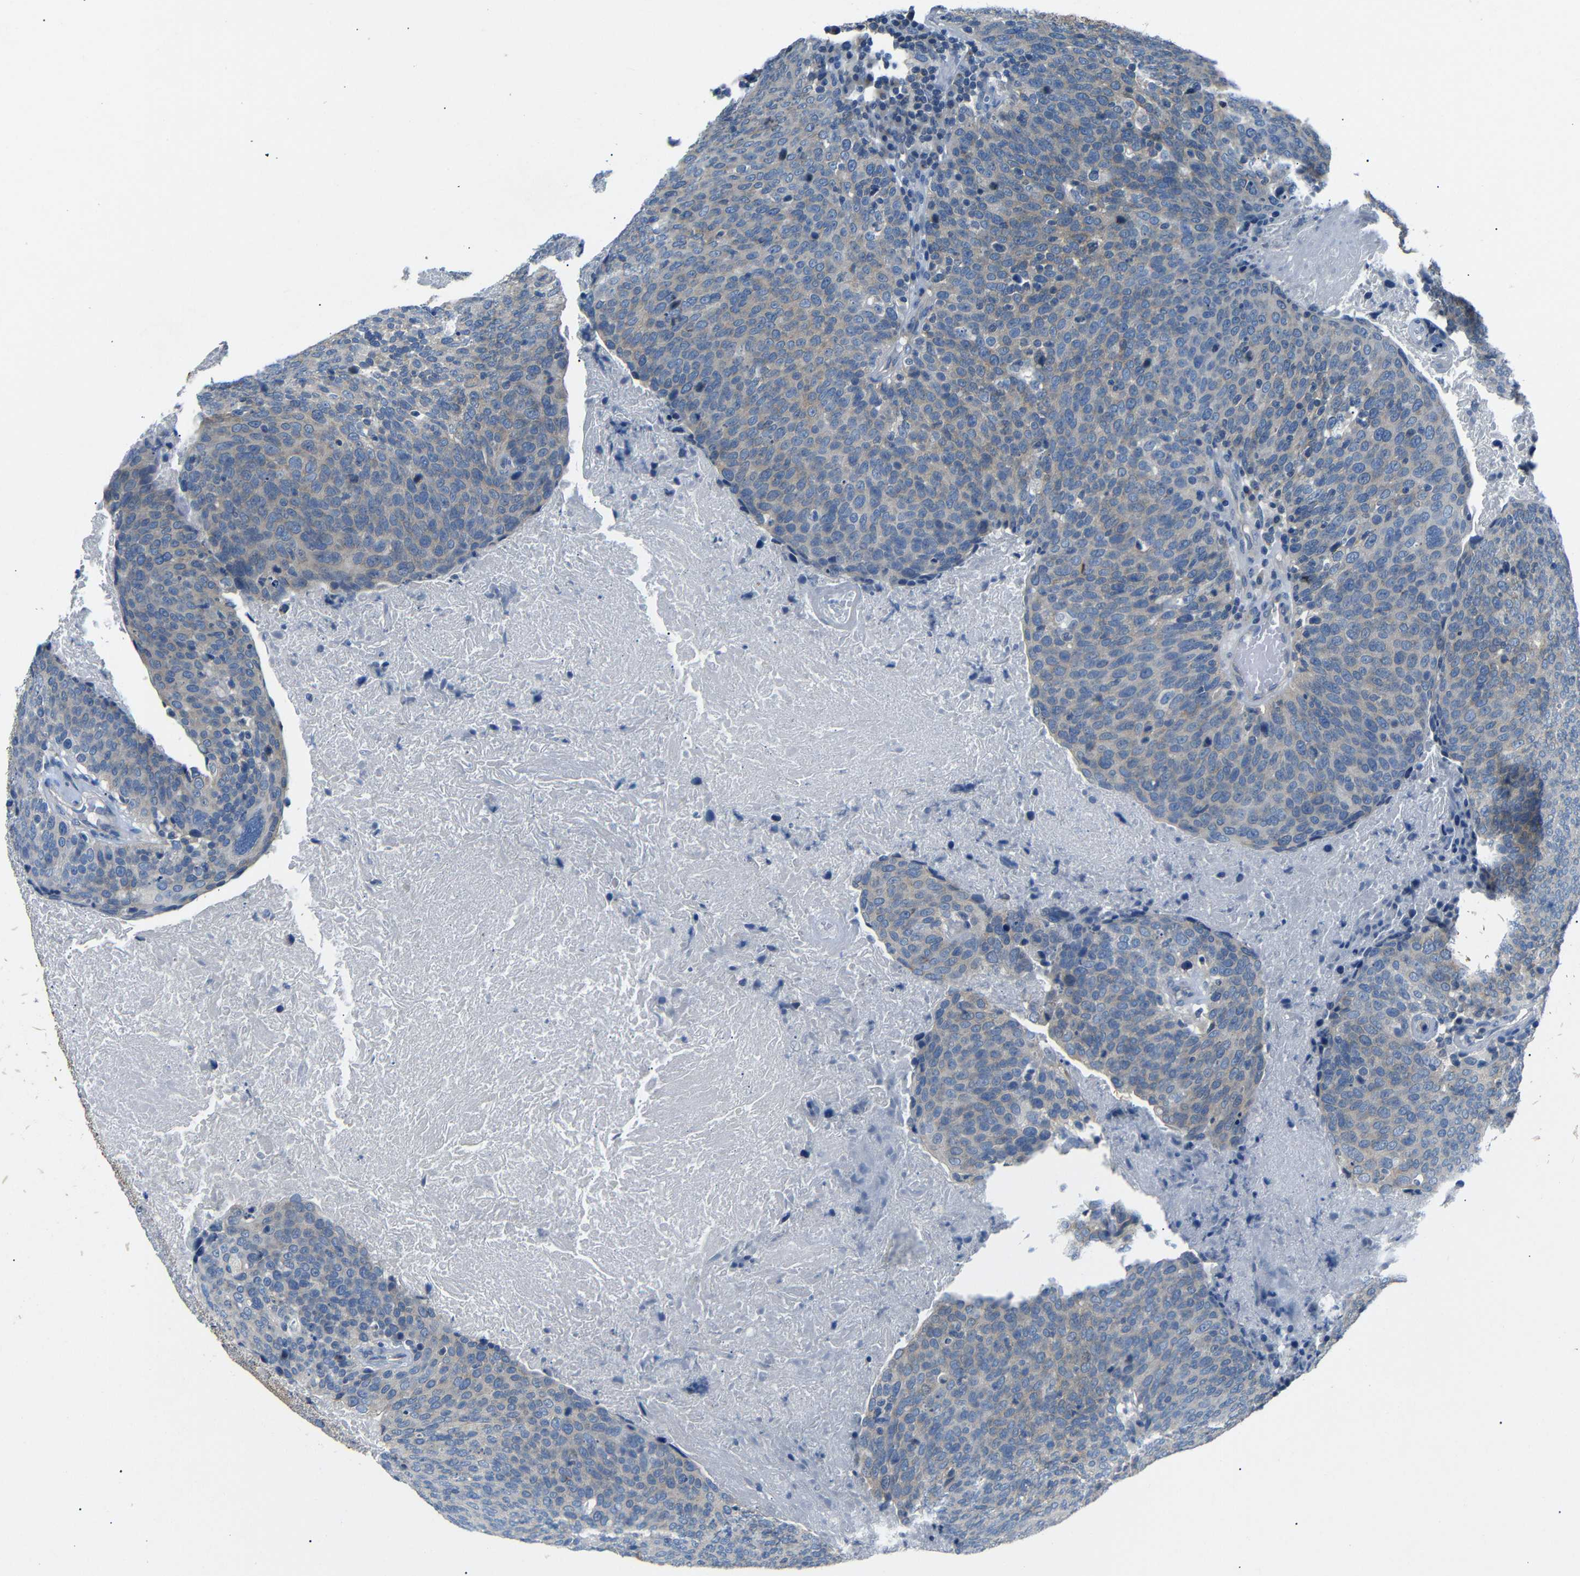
{"staining": {"intensity": "weak", "quantity": ">75%", "location": "cytoplasmic/membranous"}, "tissue": "head and neck cancer", "cell_type": "Tumor cells", "image_type": "cancer", "snomed": [{"axis": "morphology", "description": "Squamous cell carcinoma, NOS"}, {"axis": "morphology", "description": "Squamous cell carcinoma, metastatic, NOS"}, {"axis": "topography", "description": "Lymph node"}, {"axis": "topography", "description": "Head-Neck"}], "caption": "This micrograph exhibits immunohistochemistry staining of metastatic squamous cell carcinoma (head and neck), with low weak cytoplasmic/membranous expression in about >75% of tumor cells.", "gene": "DCP1A", "patient": {"sex": "male", "age": 62}}